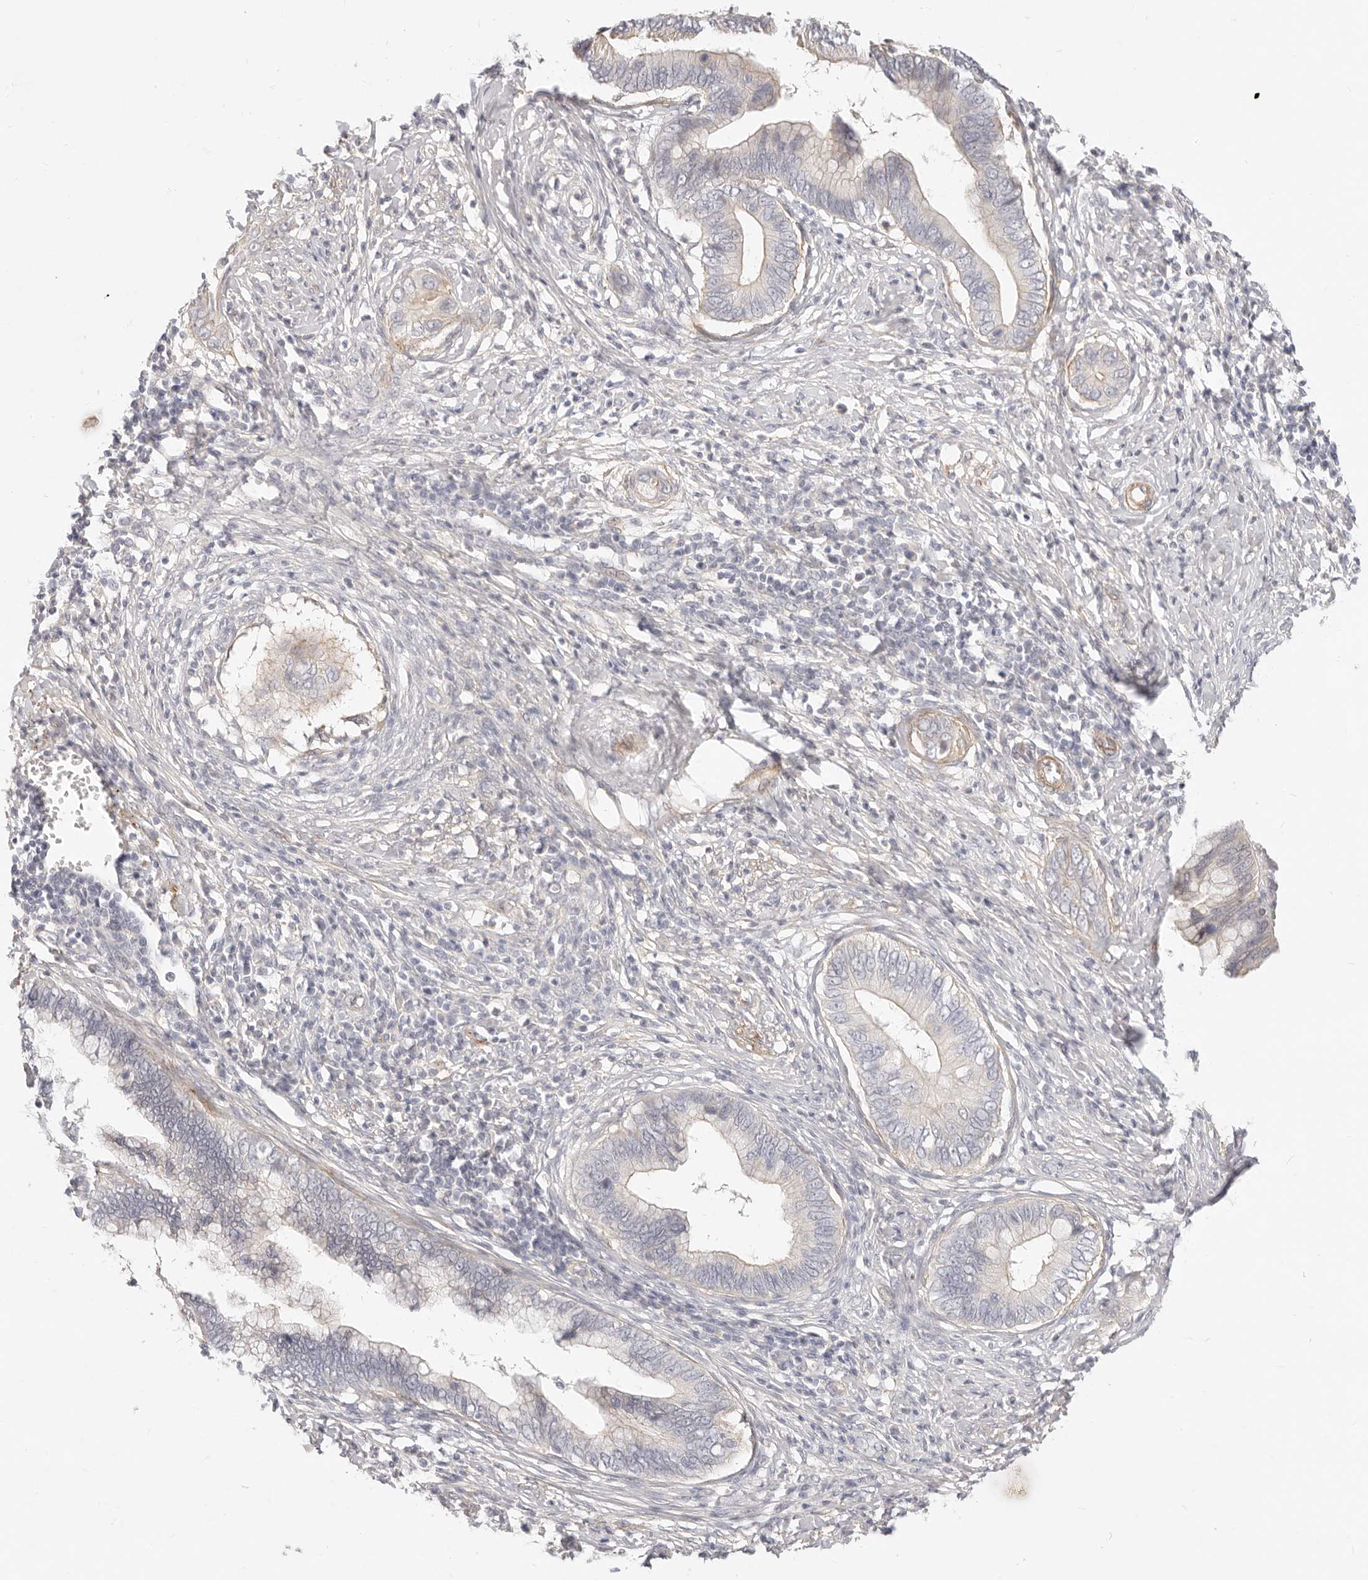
{"staining": {"intensity": "negative", "quantity": "none", "location": "none"}, "tissue": "cervical cancer", "cell_type": "Tumor cells", "image_type": "cancer", "snomed": [{"axis": "morphology", "description": "Adenocarcinoma, NOS"}, {"axis": "topography", "description": "Cervix"}], "caption": "High power microscopy histopathology image of an IHC image of cervical cancer (adenocarcinoma), revealing no significant staining in tumor cells.", "gene": "UBXN10", "patient": {"sex": "female", "age": 44}}